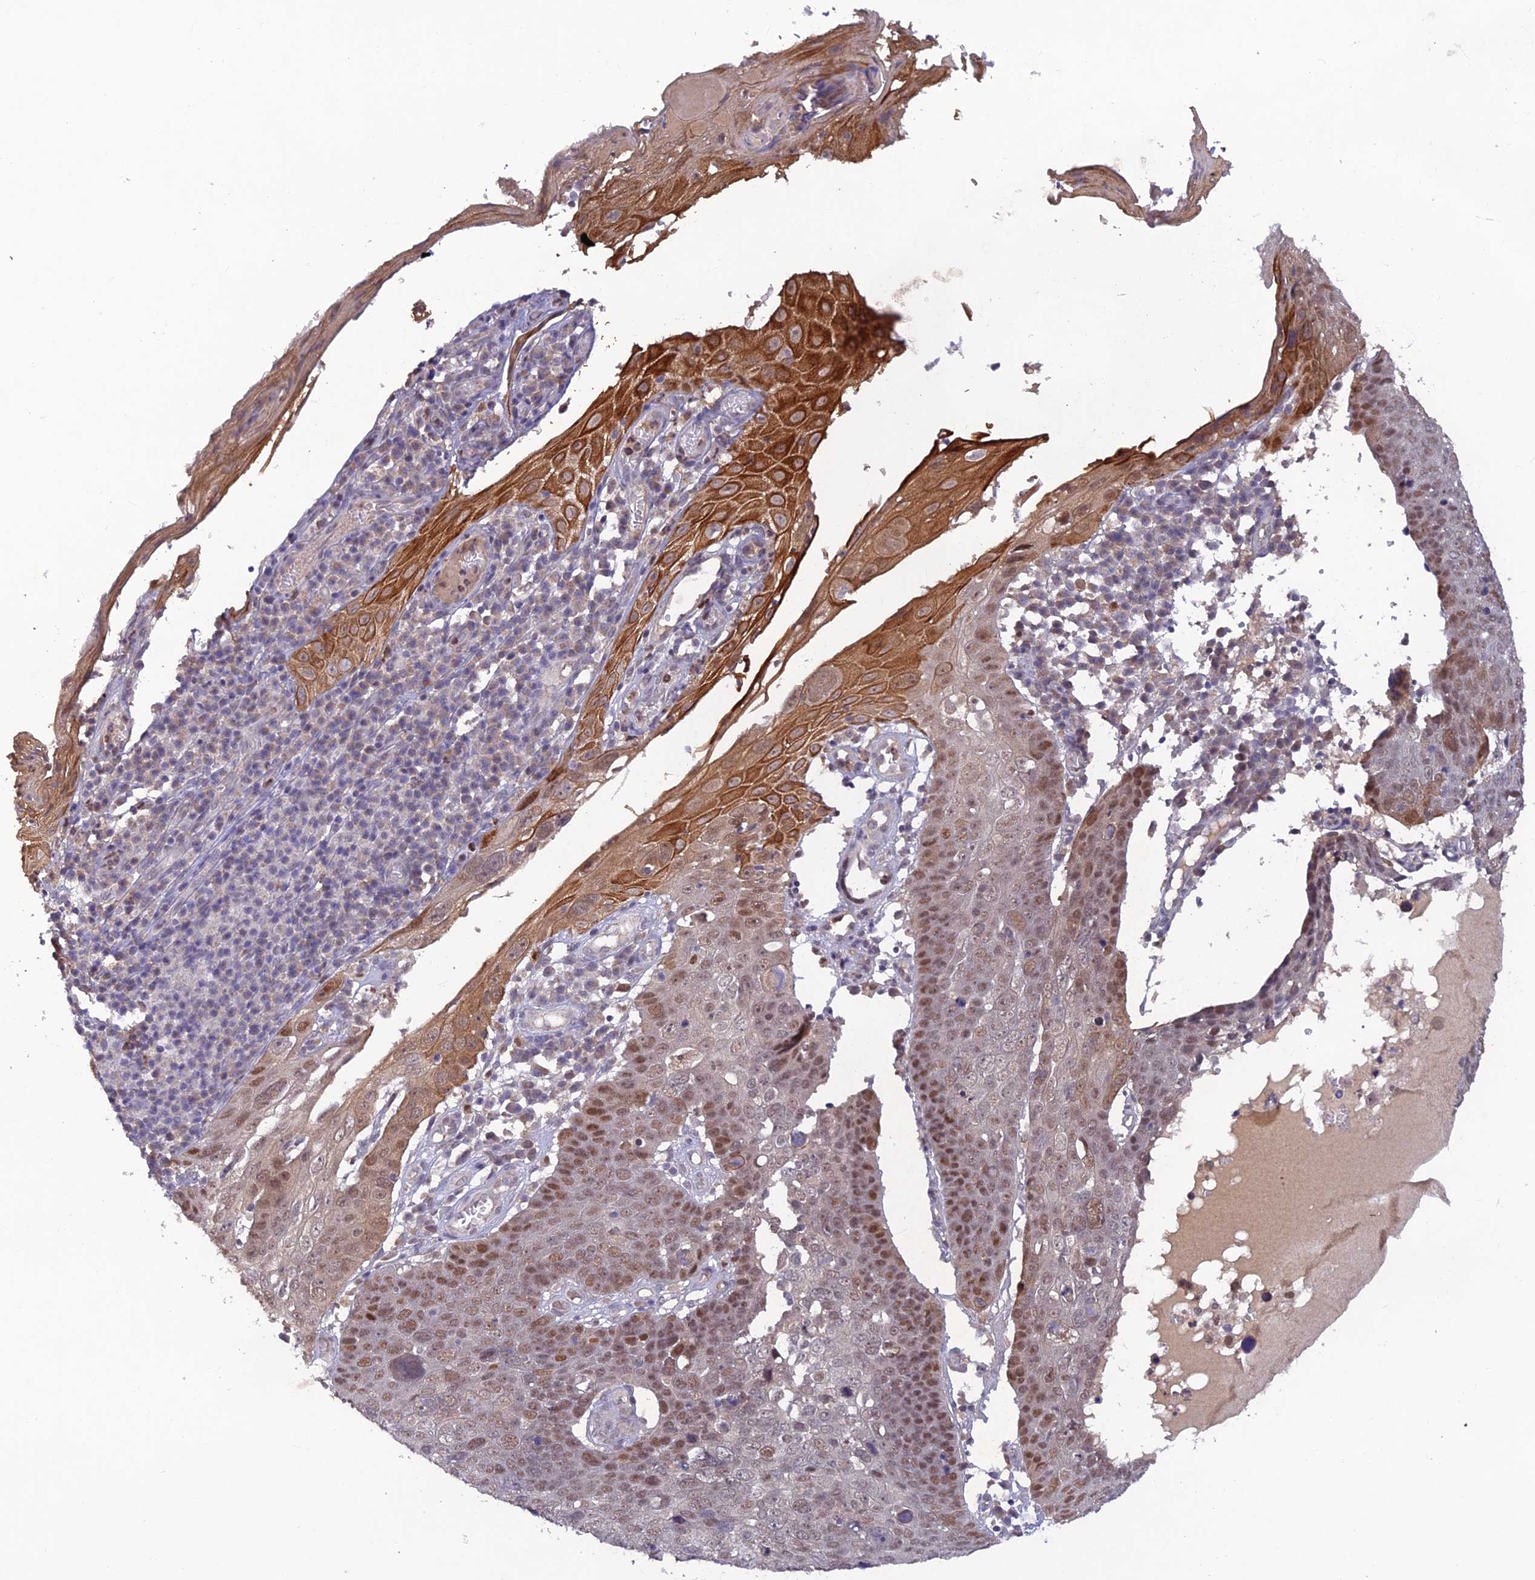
{"staining": {"intensity": "moderate", "quantity": "25%-75%", "location": "nuclear"}, "tissue": "skin cancer", "cell_type": "Tumor cells", "image_type": "cancer", "snomed": [{"axis": "morphology", "description": "Squamous cell carcinoma, NOS"}, {"axis": "topography", "description": "Skin"}], "caption": "Squamous cell carcinoma (skin) stained with DAB (3,3'-diaminobenzidine) immunohistochemistry exhibits medium levels of moderate nuclear expression in about 25%-75% of tumor cells. (brown staining indicates protein expression, while blue staining denotes nuclei).", "gene": "FASTKD5", "patient": {"sex": "male", "age": 71}}